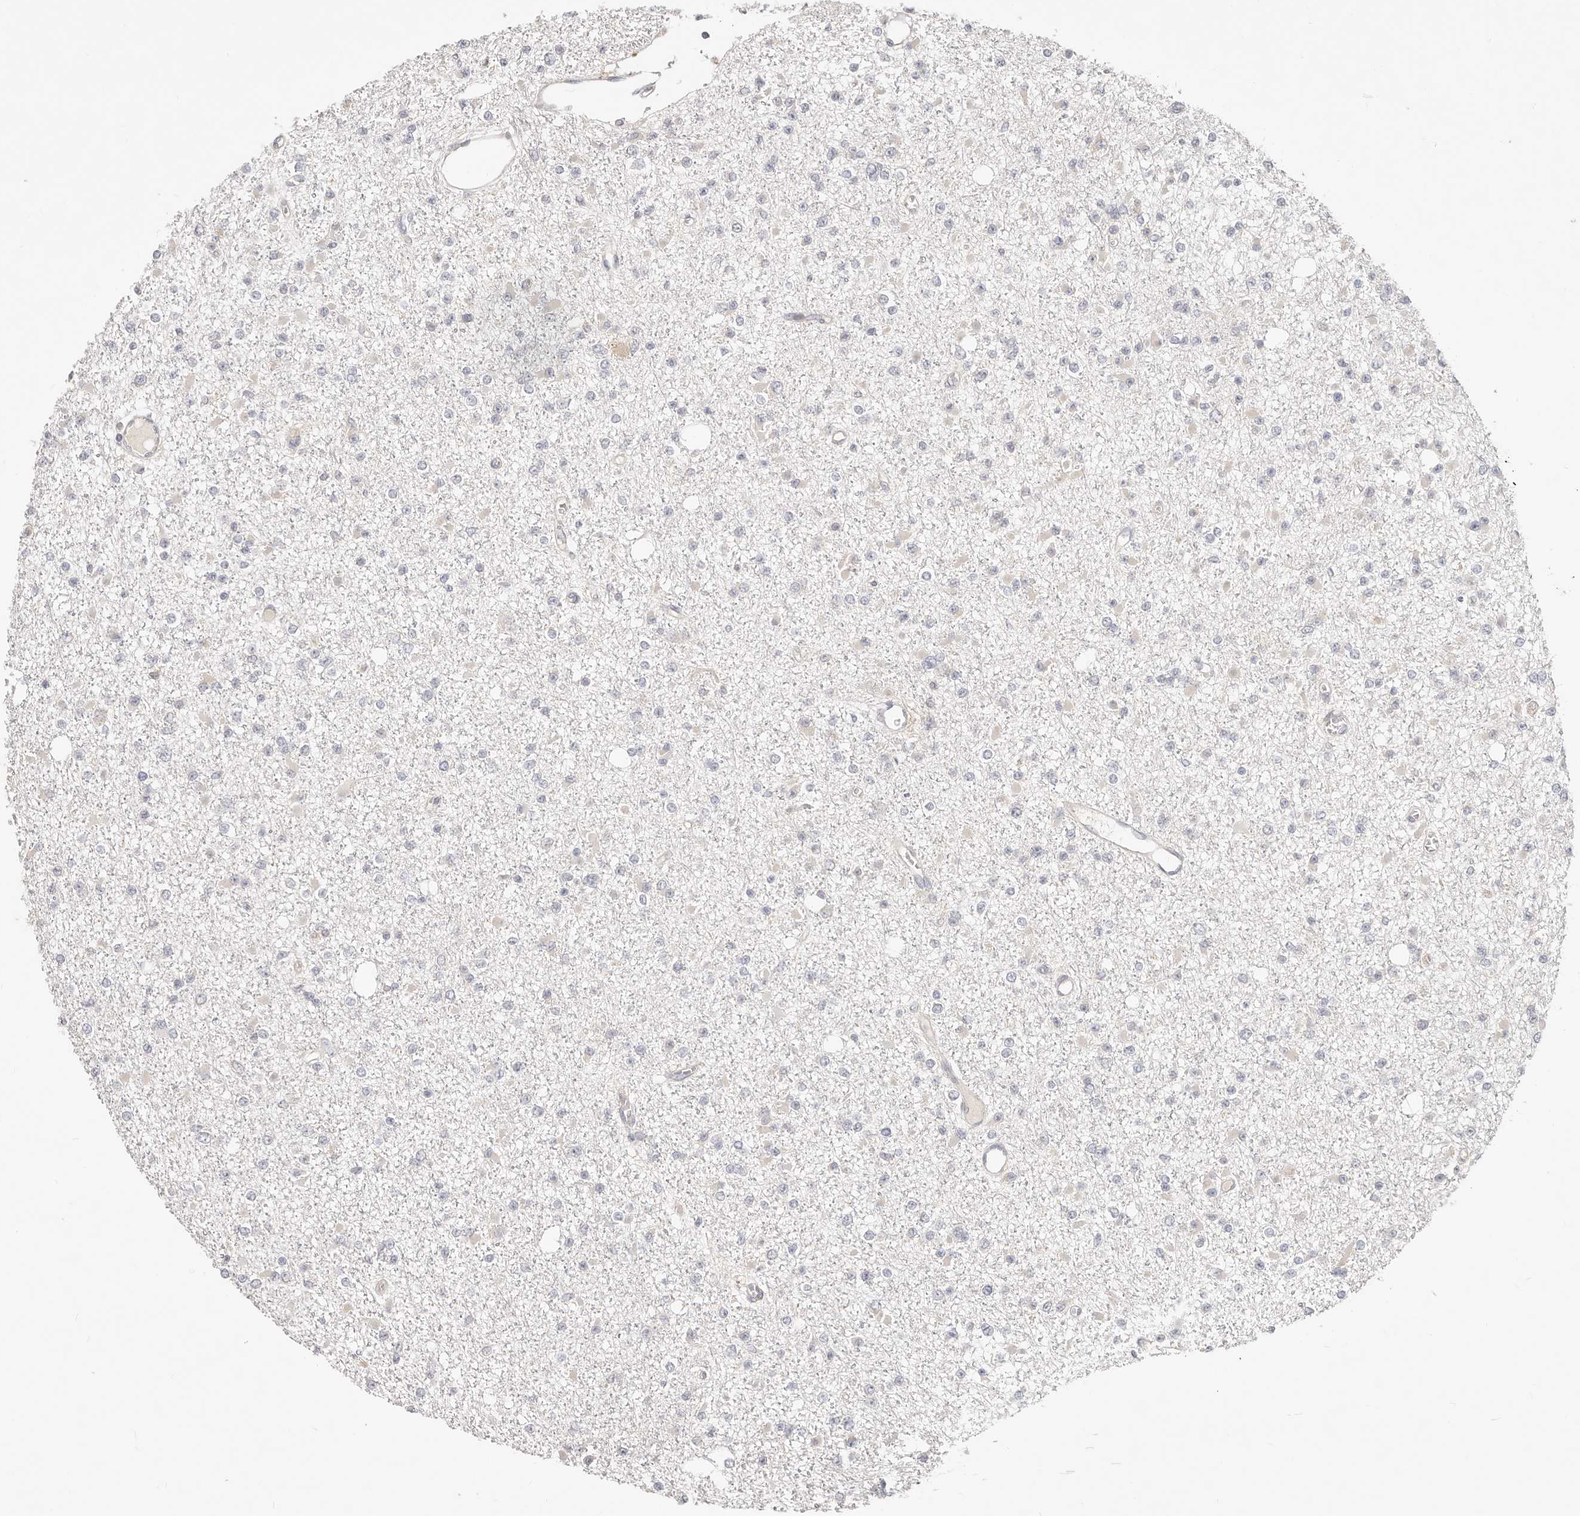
{"staining": {"intensity": "negative", "quantity": "none", "location": "none"}, "tissue": "glioma", "cell_type": "Tumor cells", "image_type": "cancer", "snomed": [{"axis": "morphology", "description": "Glioma, malignant, Low grade"}, {"axis": "topography", "description": "Brain"}], "caption": "Tumor cells show no significant positivity in malignant low-grade glioma.", "gene": "DTNBP1", "patient": {"sex": "female", "age": 22}}